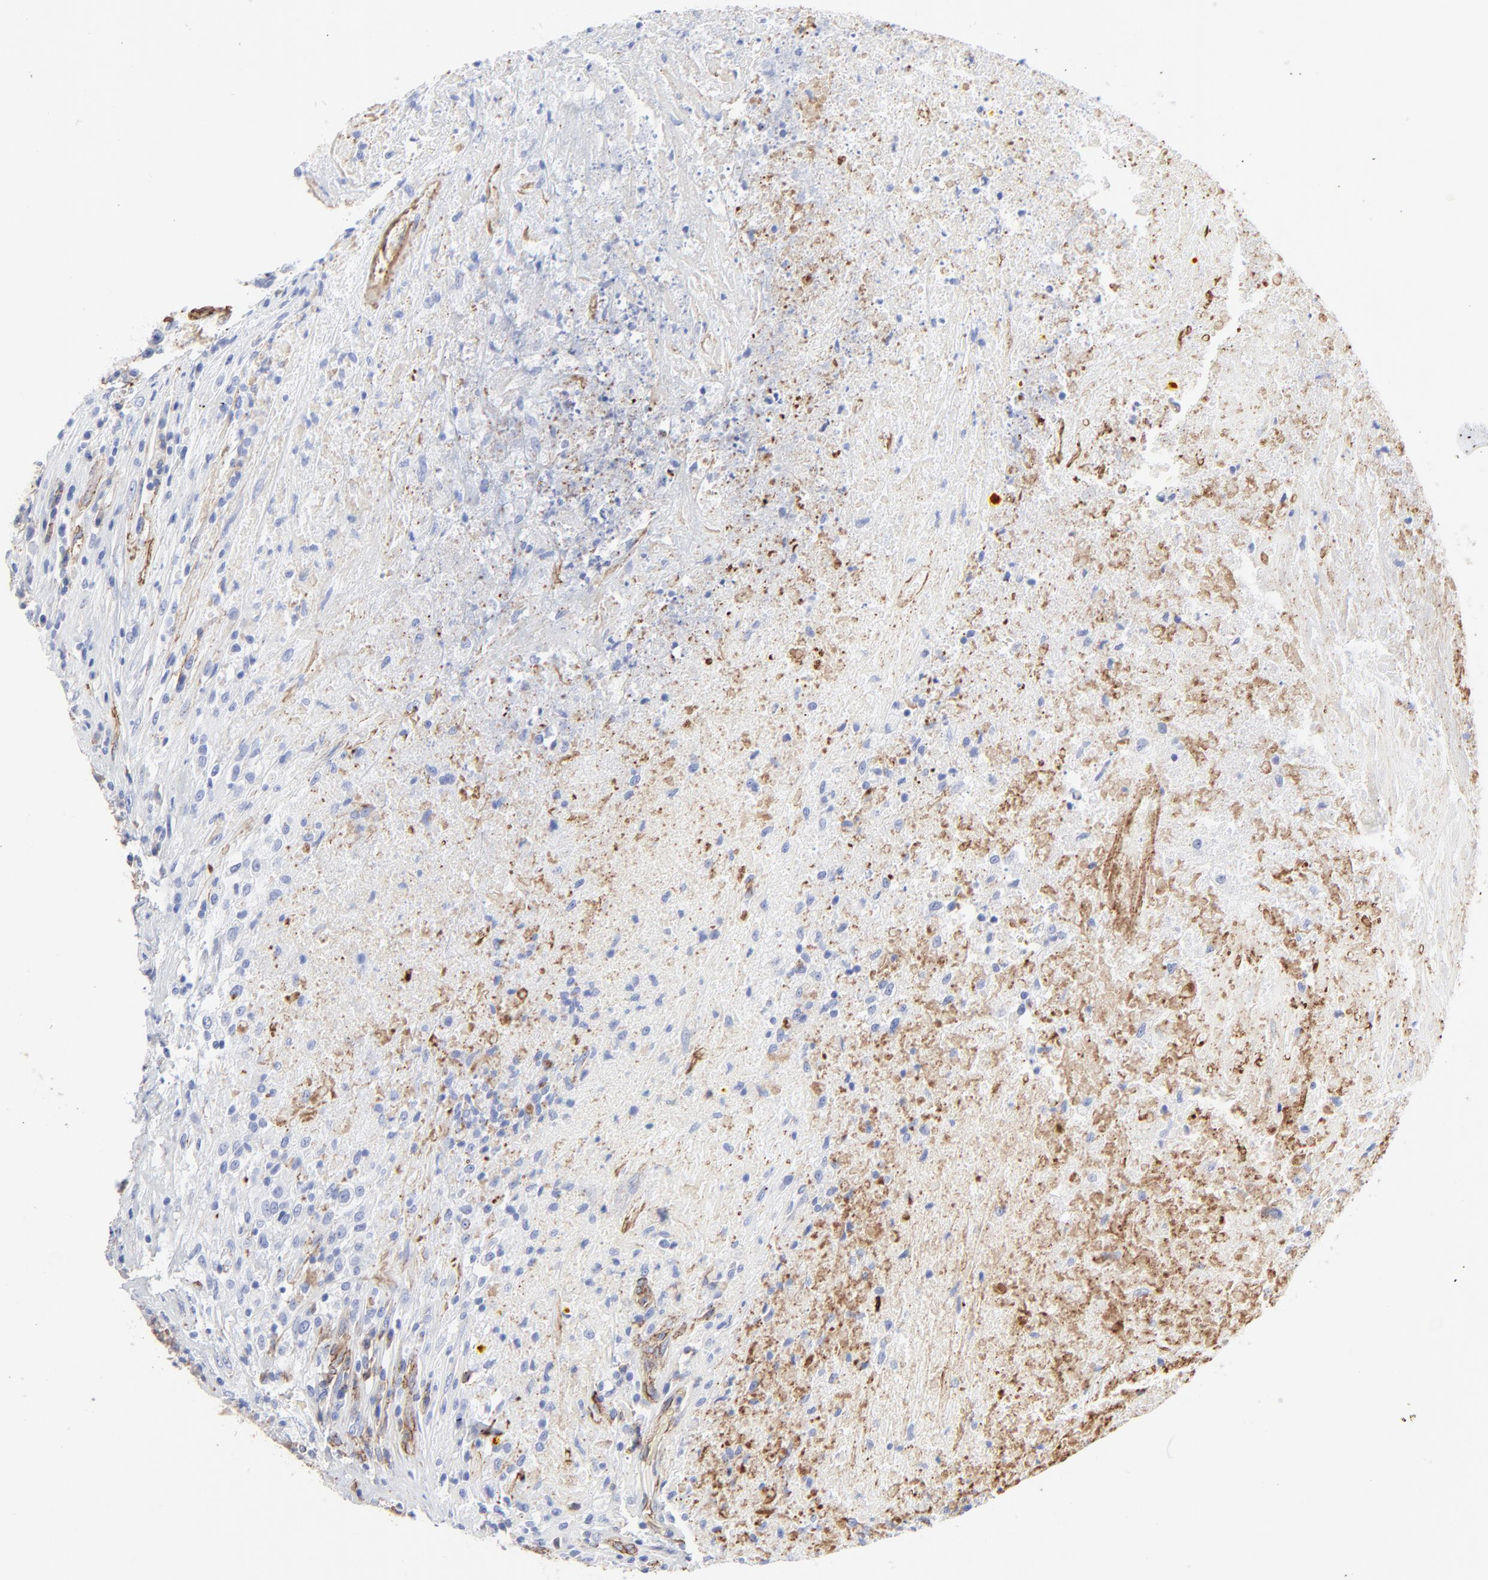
{"staining": {"intensity": "moderate", "quantity": ">75%", "location": "cytoplasmic/membranous"}, "tissue": "testis cancer", "cell_type": "Tumor cells", "image_type": "cancer", "snomed": [{"axis": "morphology", "description": "Necrosis, NOS"}, {"axis": "morphology", "description": "Carcinoma, Embryonal, NOS"}, {"axis": "topography", "description": "Testis"}], "caption": "Immunohistochemical staining of testis embryonal carcinoma displays medium levels of moderate cytoplasmic/membranous protein expression in approximately >75% of tumor cells.", "gene": "CAV1", "patient": {"sex": "male", "age": 19}}